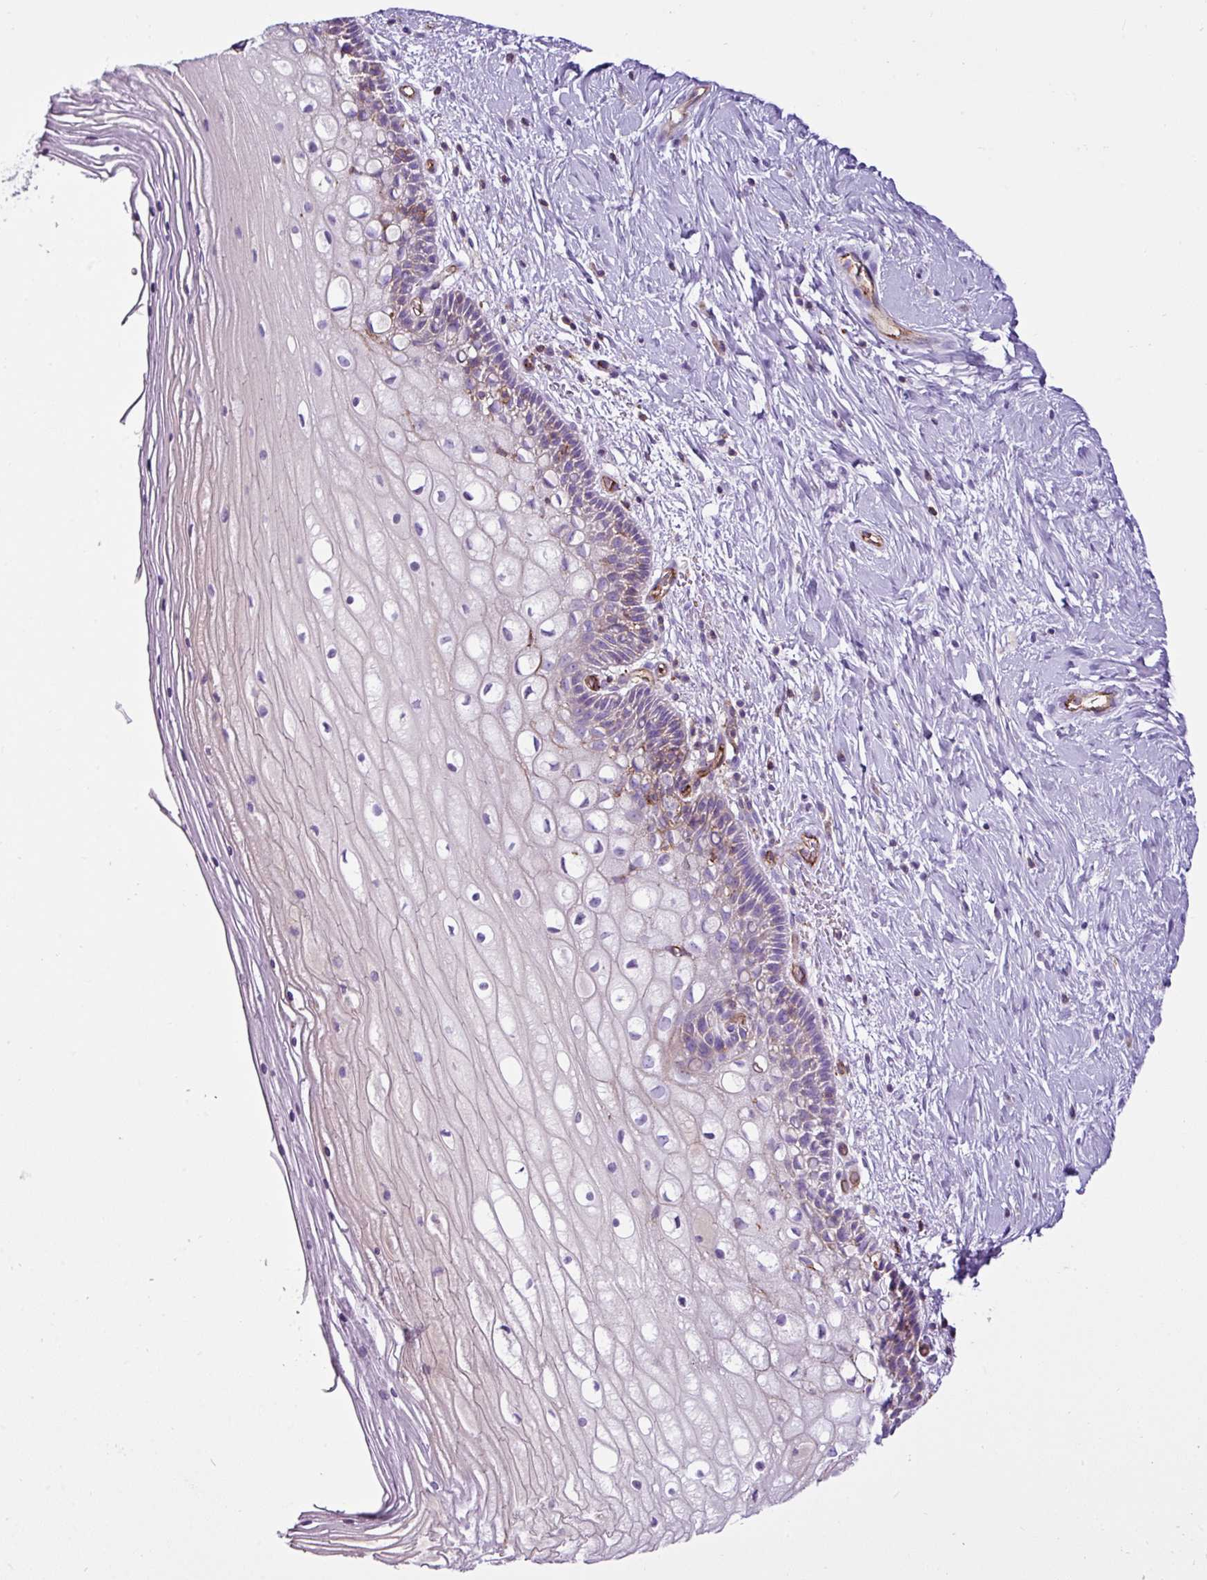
{"staining": {"intensity": "weak", "quantity": "<25%", "location": "cytoplasmic/membranous"}, "tissue": "cervix", "cell_type": "Glandular cells", "image_type": "normal", "snomed": [{"axis": "morphology", "description": "Normal tissue, NOS"}, {"axis": "topography", "description": "Cervix"}], "caption": "Immunohistochemical staining of benign cervix shows no significant positivity in glandular cells. Brightfield microscopy of immunohistochemistry (IHC) stained with DAB (brown) and hematoxylin (blue), captured at high magnification.", "gene": "EME2", "patient": {"sex": "female", "age": 36}}